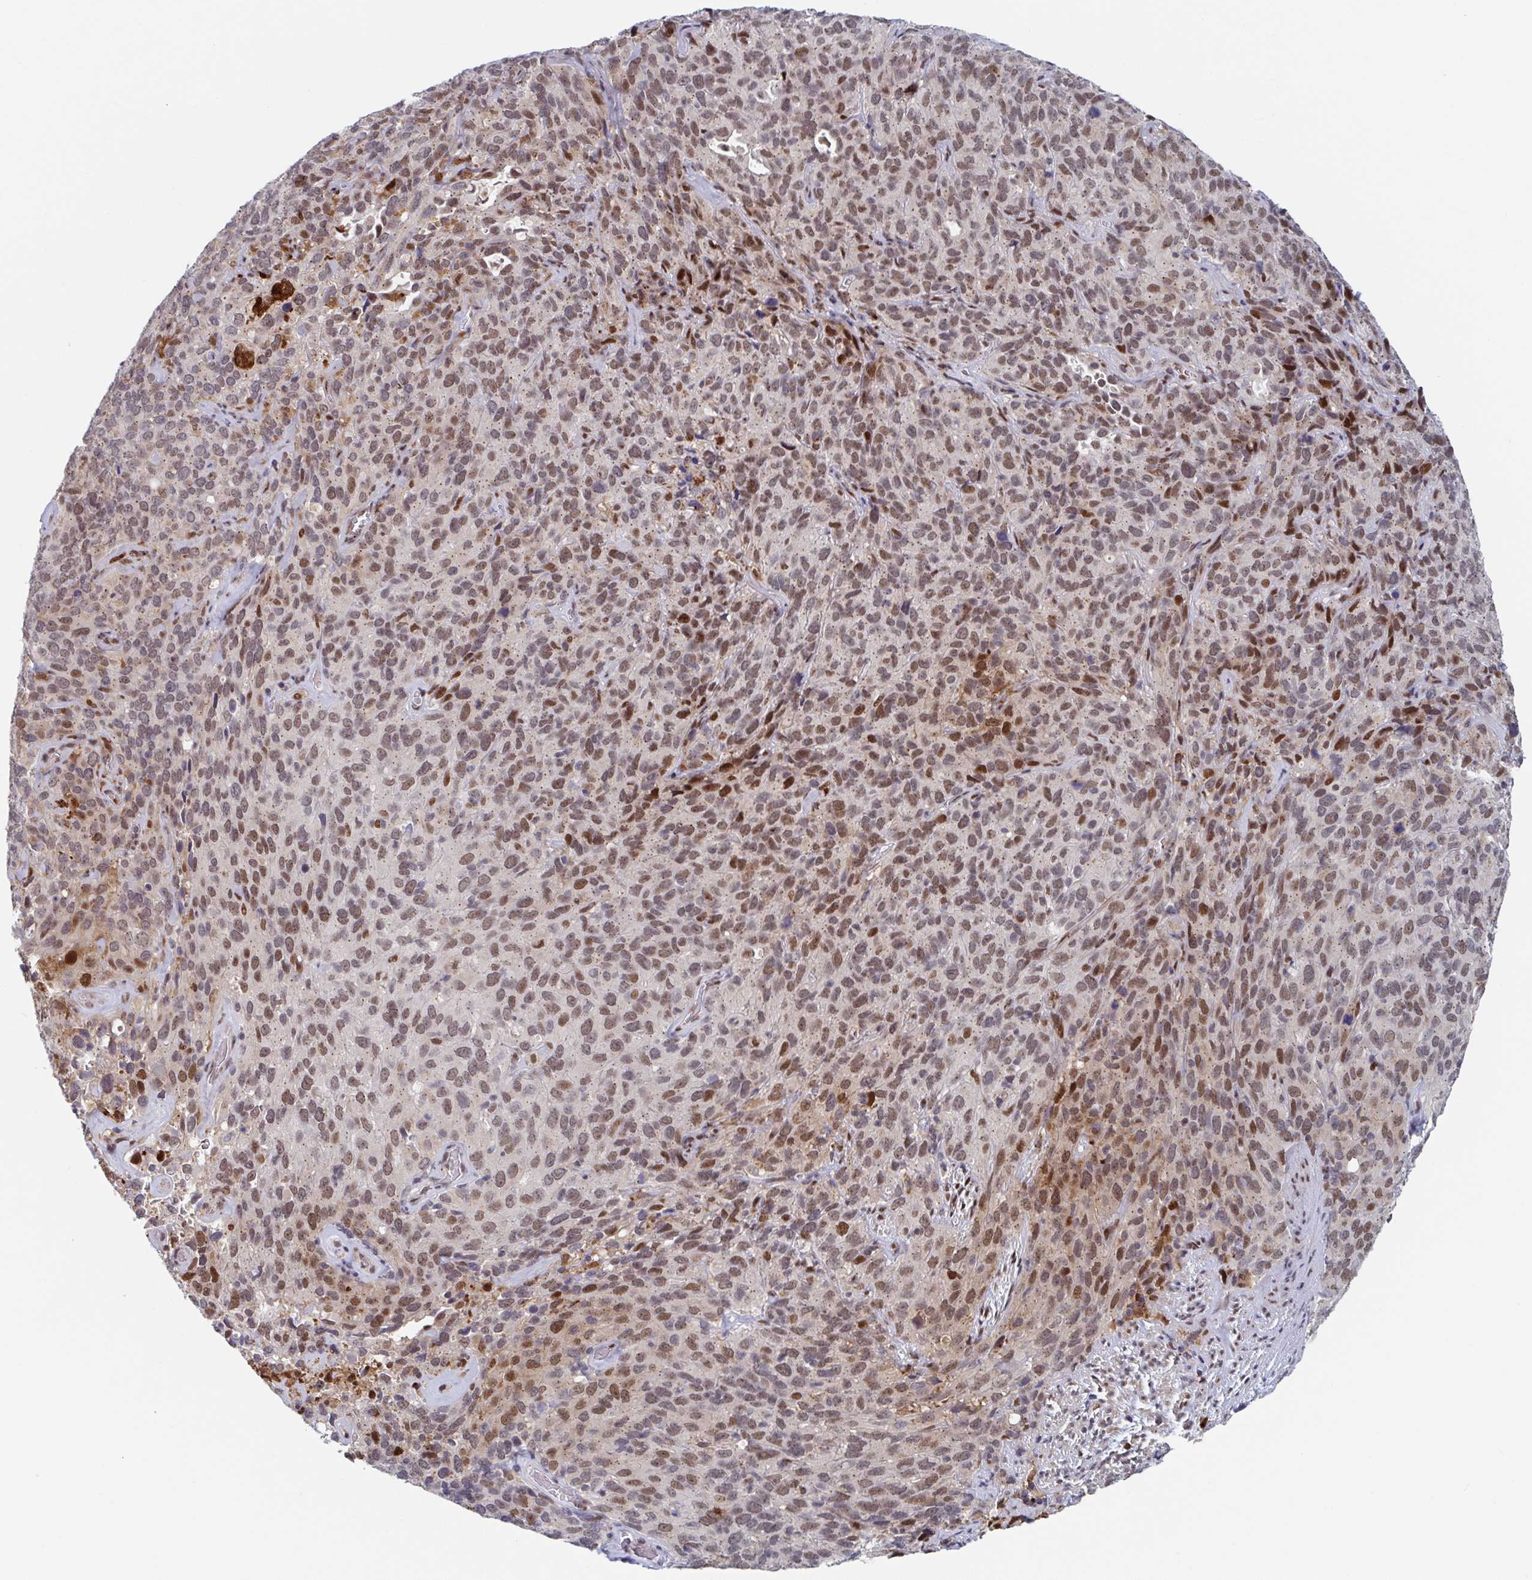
{"staining": {"intensity": "moderate", "quantity": ">75%", "location": "nuclear"}, "tissue": "cervical cancer", "cell_type": "Tumor cells", "image_type": "cancer", "snomed": [{"axis": "morphology", "description": "Squamous cell carcinoma, NOS"}, {"axis": "topography", "description": "Cervix"}], "caption": "A photomicrograph of cervical cancer stained for a protein shows moderate nuclear brown staining in tumor cells. The protein of interest is shown in brown color, while the nuclei are stained blue.", "gene": "RNF212", "patient": {"sex": "female", "age": 51}}